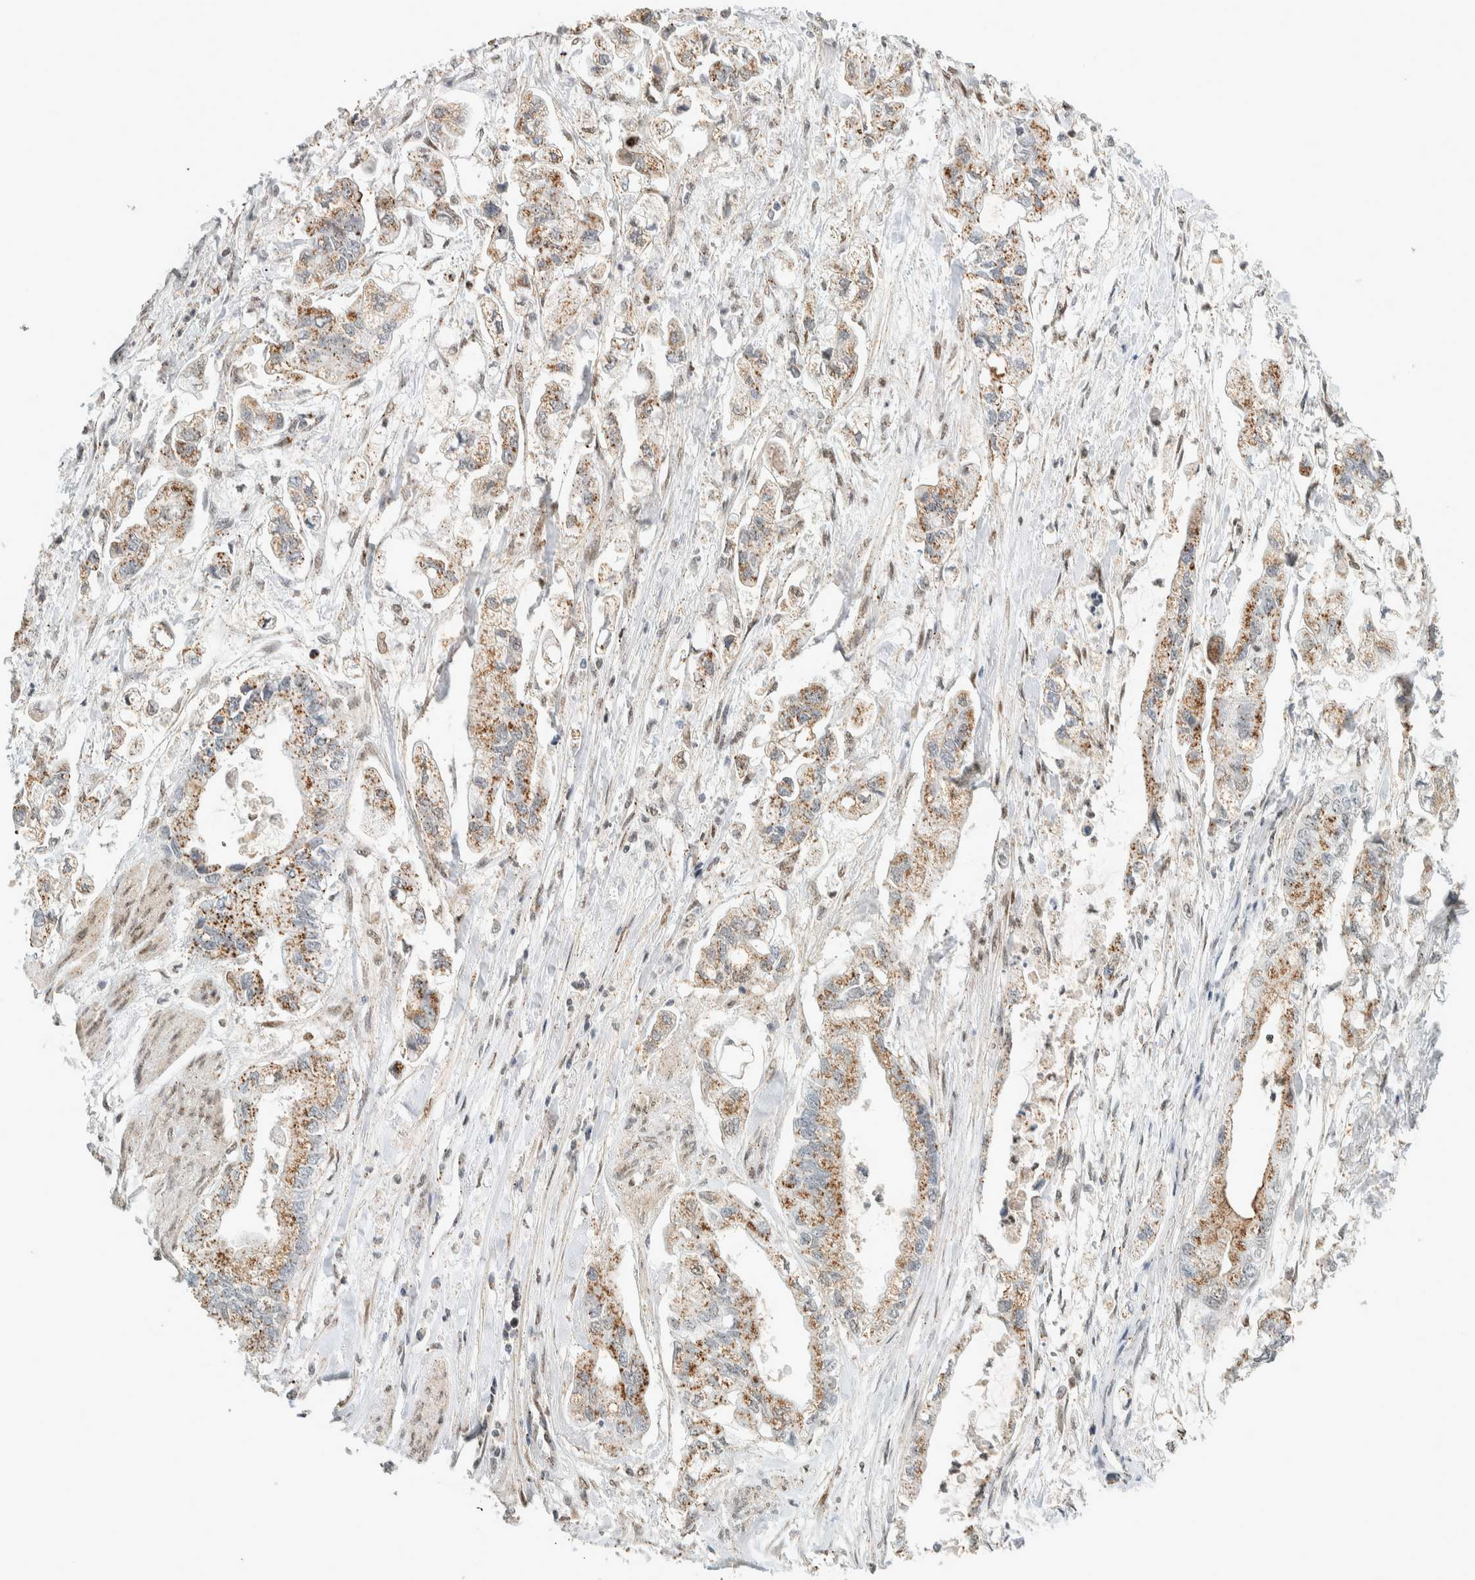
{"staining": {"intensity": "moderate", "quantity": ">75%", "location": "cytoplasmic/membranous"}, "tissue": "stomach cancer", "cell_type": "Tumor cells", "image_type": "cancer", "snomed": [{"axis": "morphology", "description": "Normal tissue, NOS"}, {"axis": "morphology", "description": "Adenocarcinoma, NOS"}, {"axis": "topography", "description": "Stomach"}], "caption": "A photomicrograph of human adenocarcinoma (stomach) stained for a protein reveals moderate cytoplasmic/membranous brown staining in tumor cells.", "gene": "TFE3", "patient": {"sex": "male", "age": 62}}